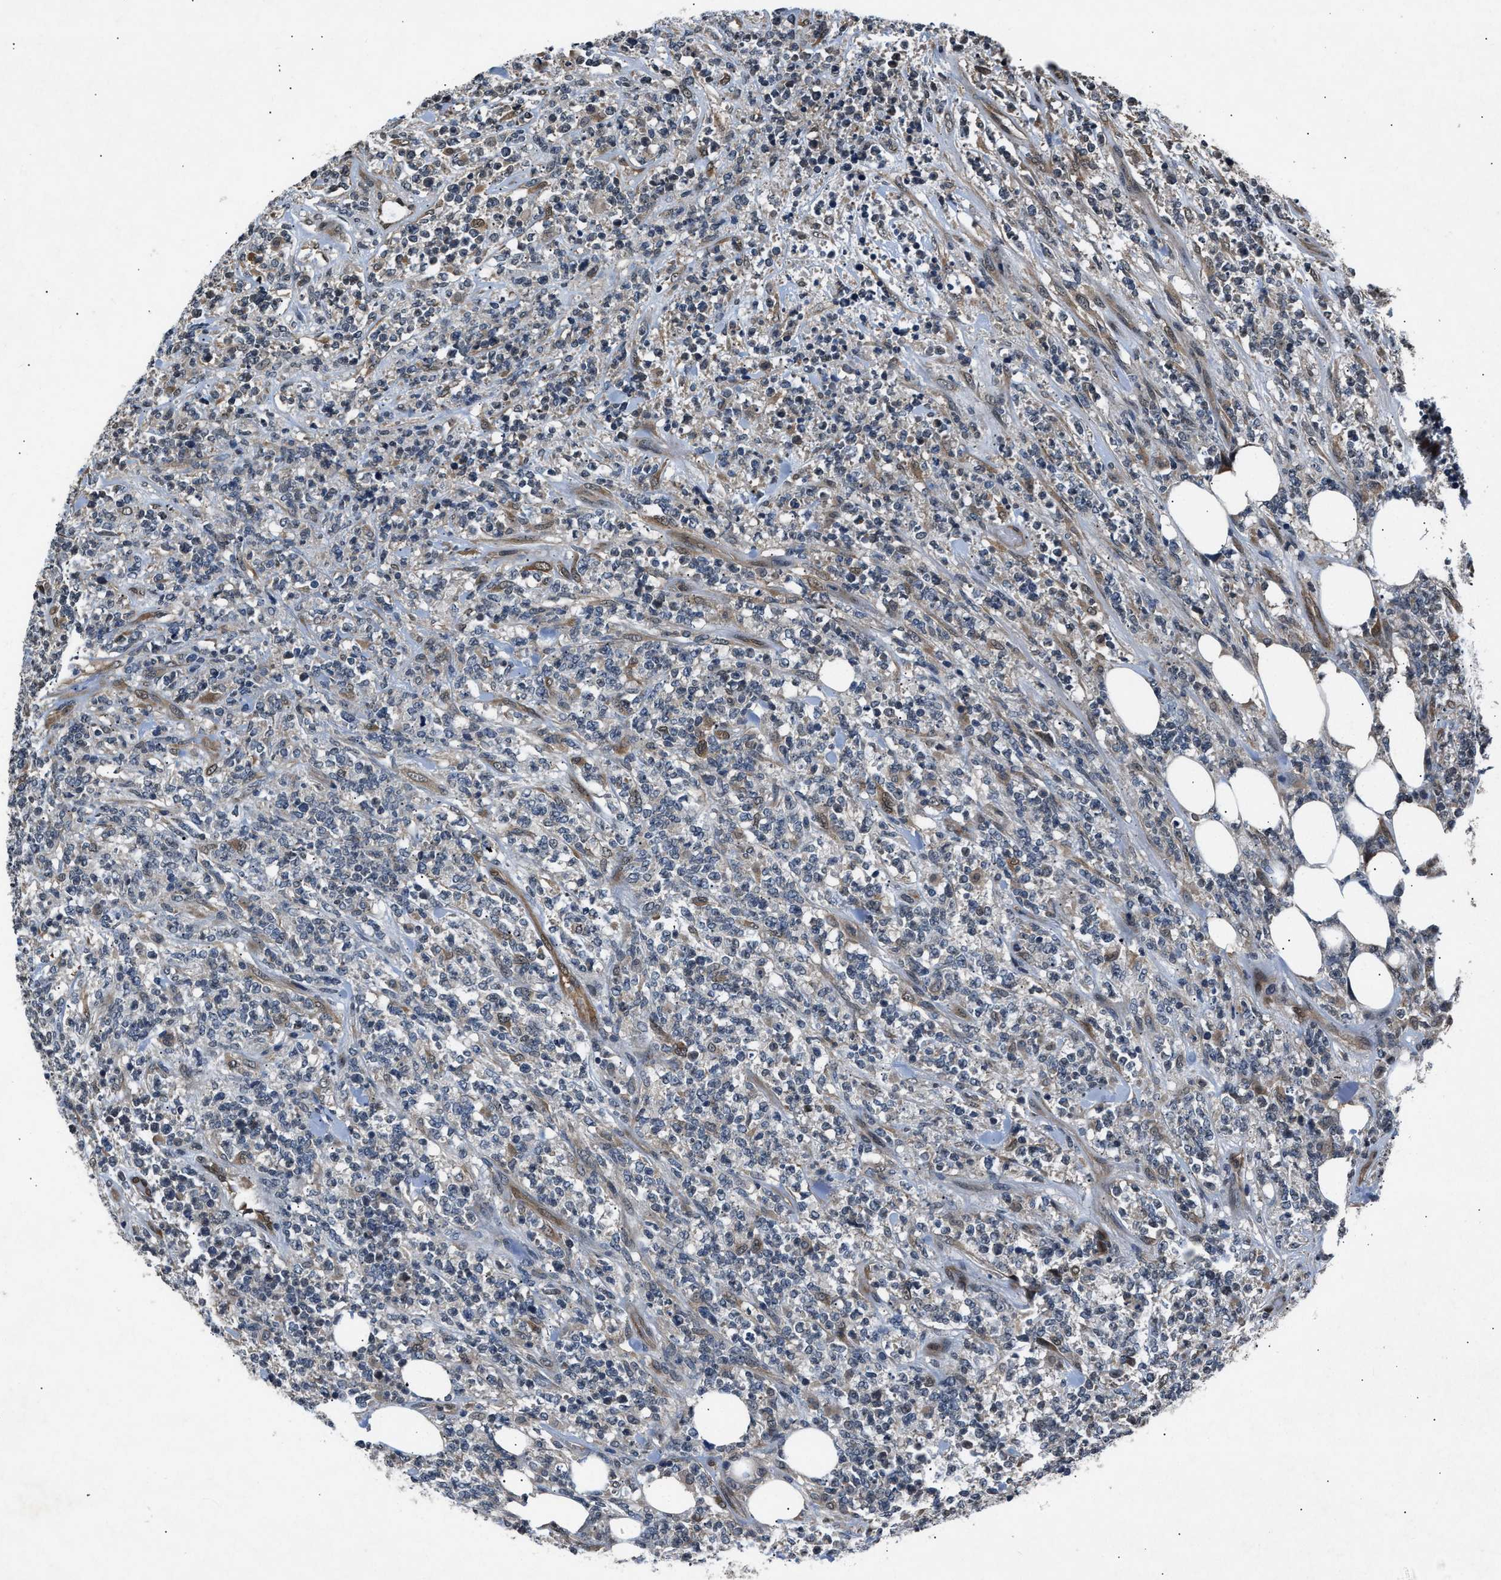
{"staining": {"intensity": "negative", "quantity": "none", "location": "none"}, "tissue": "lymphoma", "cell_type": "Tumor cells", "image_type": "cancer", "snomed": [{"axis": "morphology", "description": "Malignant lymphoma, non-Hodgkin's type, High grade"}, {"axis": "topography", "description": "Soft tissue"}], "caption": "The histopathology image exhibits no significant expression in tumor cells of lymphoma.", "gene": "TP53I3", "patient": {"sex": "male", "age": 18}}